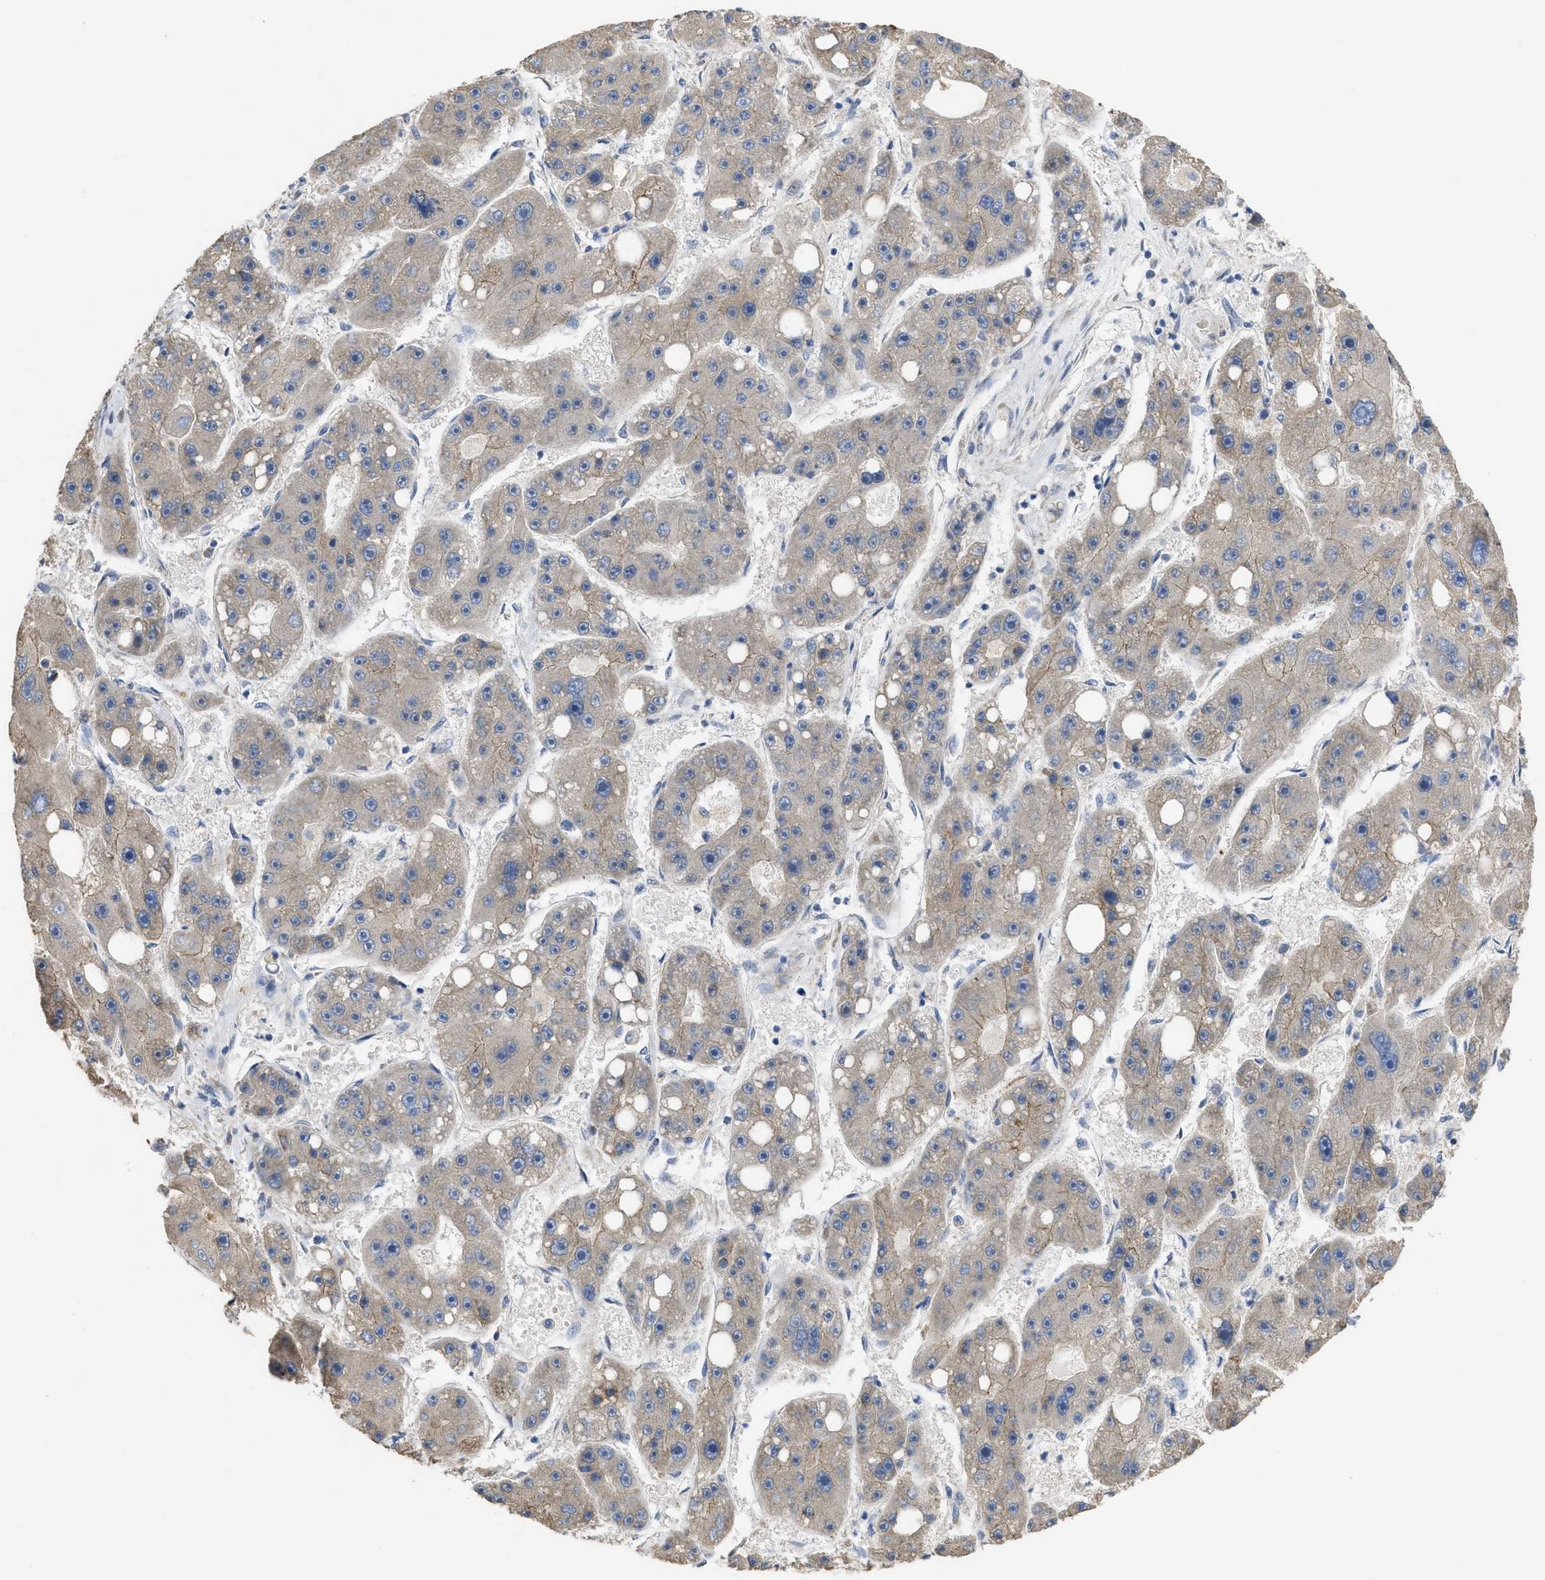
{"staining": {"intensity": "weak", "quantity": "<25%", "location": "cytoplasmic/membranous"}, "tissue": "liver cancer", "cell_type": "Tumor cells", "image_type": "cancer", "snomed": [{"axis": "morphology", "description": "Carcinoma, Hepatocellular, NOS"}, {"axis": "topography", "description": "Liver"}], "caption": "Tumor cells show no significant expression in hepatocellular carcinoma (liver).", "gene": "CDPF1", "patient": {"sex": "female", "age": 61}}